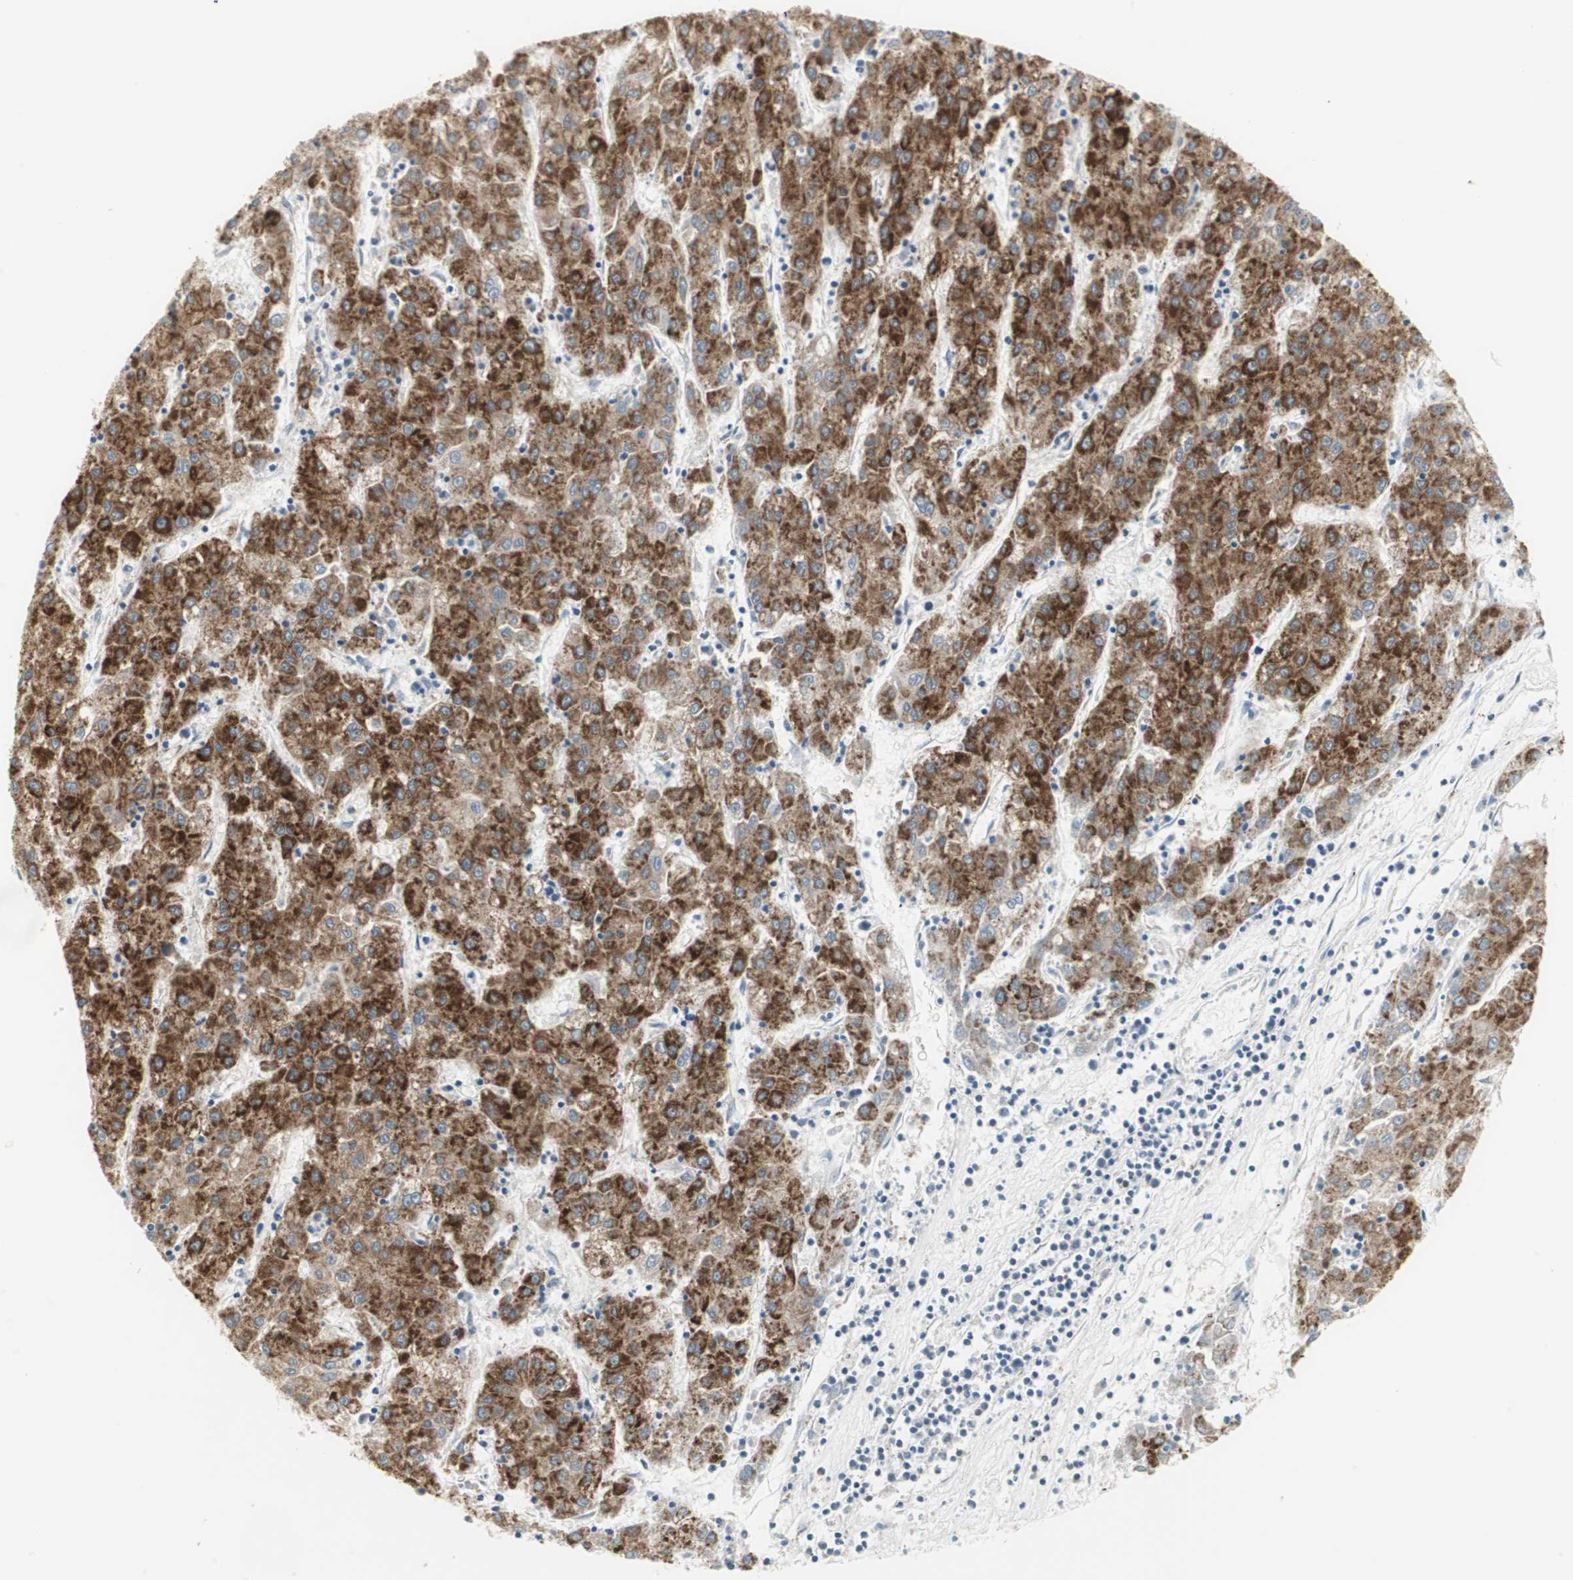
{"staining": {"intensity": "strong", "quantity": ">75%", "location": "cytoplasmic/membranous"}, "tissue": "liver cancer", "cell_type": "Tumor cells", "image_type": "cancer", "snomed": [{"axis": "morphology", "description": "Carcinoma, Hepatocellular, NOS"}, {"axis": "topography", "description": "Liver"}], "caption": "The image displays staining of liver cancer, revealing strong cytoplasmic/membranous protein staining (brown color) within tumor cells. The staining was performed using DAB, with brown indicating positive protein expression. Nuclei are stained blue with hematoxylin.", "gene": "ZFP36", "patient": {"sex": "male", "age": 72}}